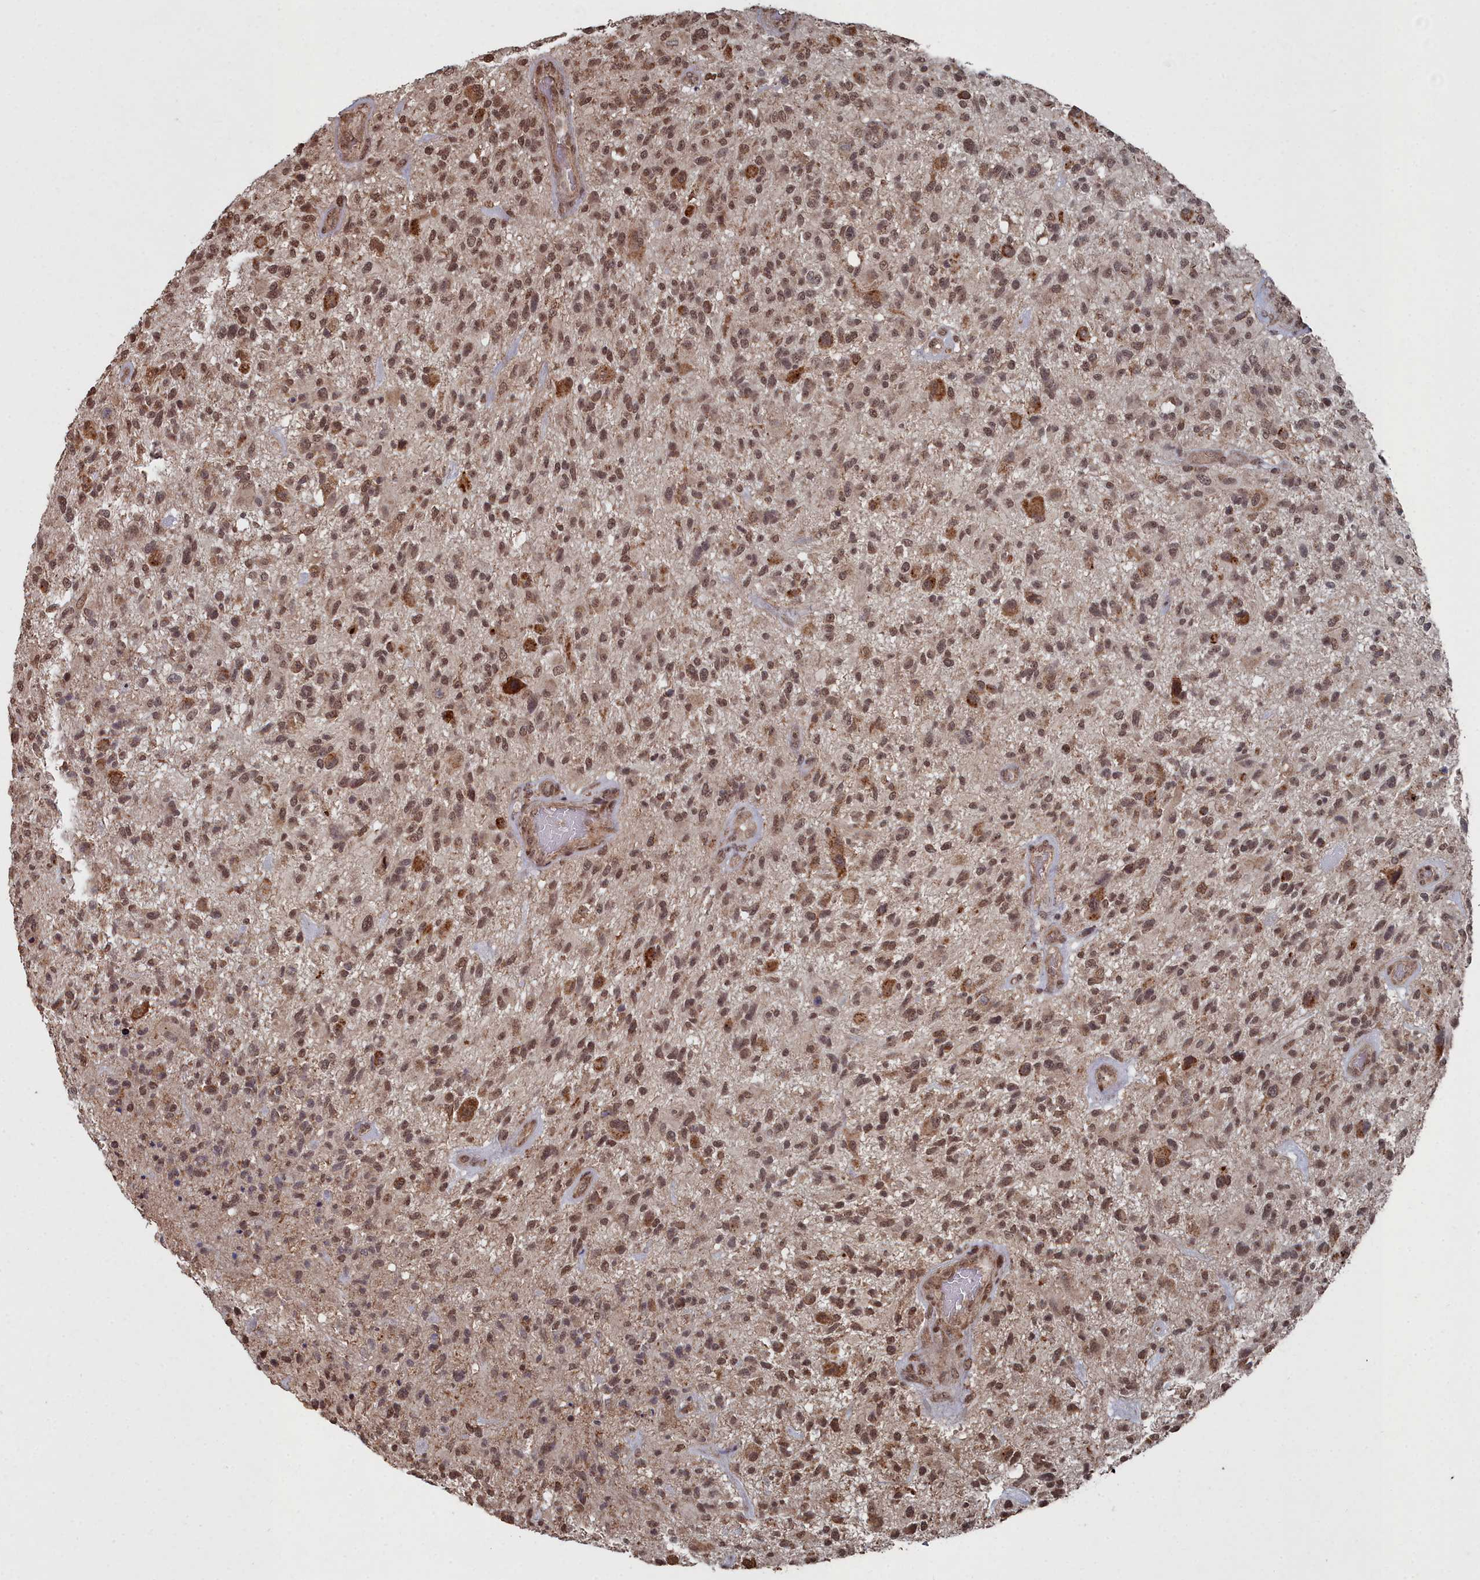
{"staining": {"intensity": "moderate", "quantity": ">75%", "location": "nuclear"}, "tissue": "glioma", "cell_type": "Tumor cells", "image_type": "cancer", "snomed": [{"axis": "morphology", "description": "Glioma, malignant, High grade"}, {"axis": "topography", "description": "Brain"}], "caption": "Approximately >75% of tumor cells in malignant high-grade glioma demonstrate moderate nuclear protein expression as visualized by brown immunohistochemical staining.", "gene": "CCNP", "patient": {"sex": "male", "age": 47}}